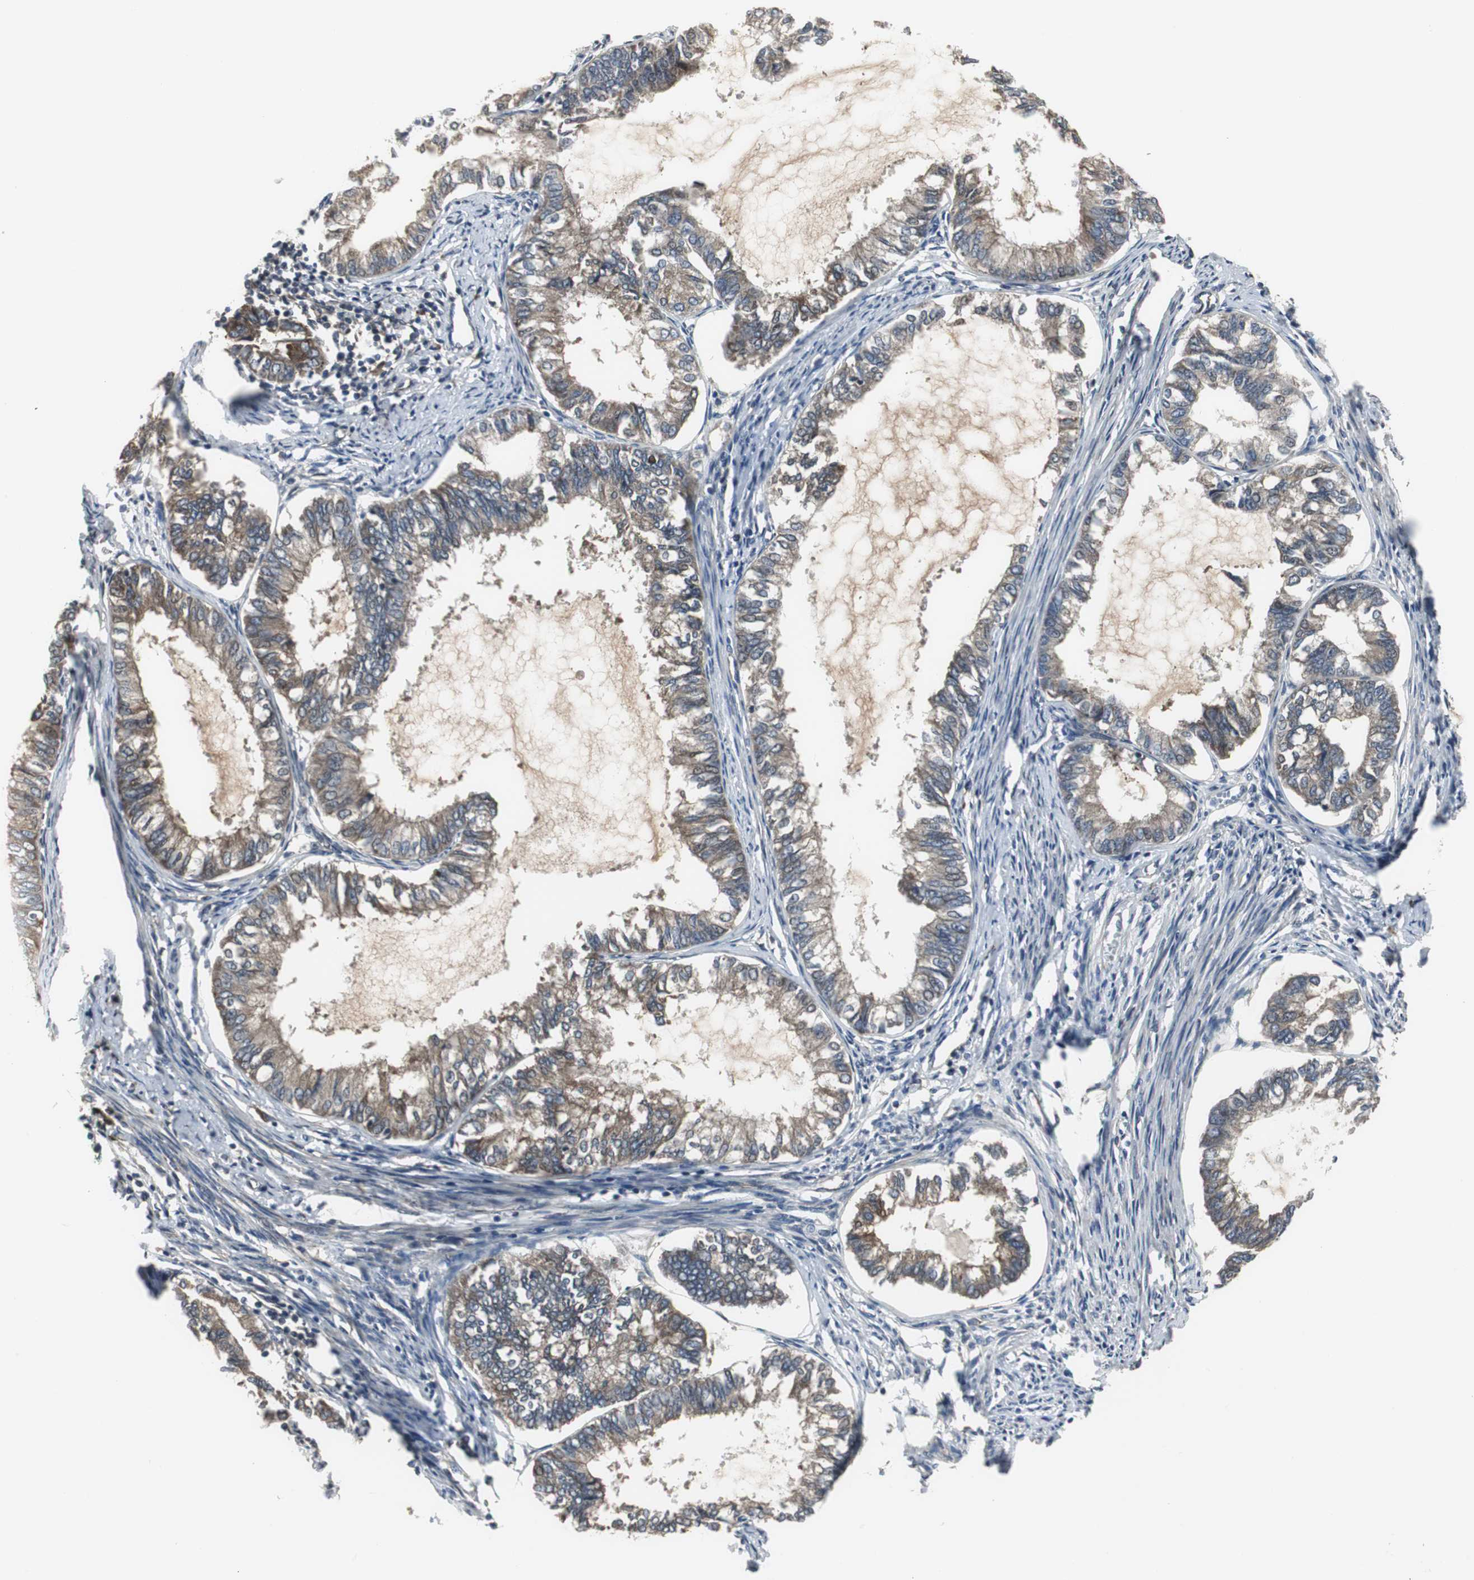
{"staining": {"intensity": "weak", "quantity": ">75%", "location": "cytoplasmic/membranous"}, "tissue": "endometrial cancer", "cell_type": "Tumor cells", "image_type": "cancer", "snomed": [{"axis": "morphology", "description": "Adenocarcinoma, NOS"}, {"axis": "topography", "description": "Endometrium"}], "caption": "A brown stain labels weak cytoplasmic/membranous staining of a protein in endometrial cancer (adenocarcinoma) tumor cells.", "gene": "CHP1", "patient": {"sex": "female", "age": 86}}